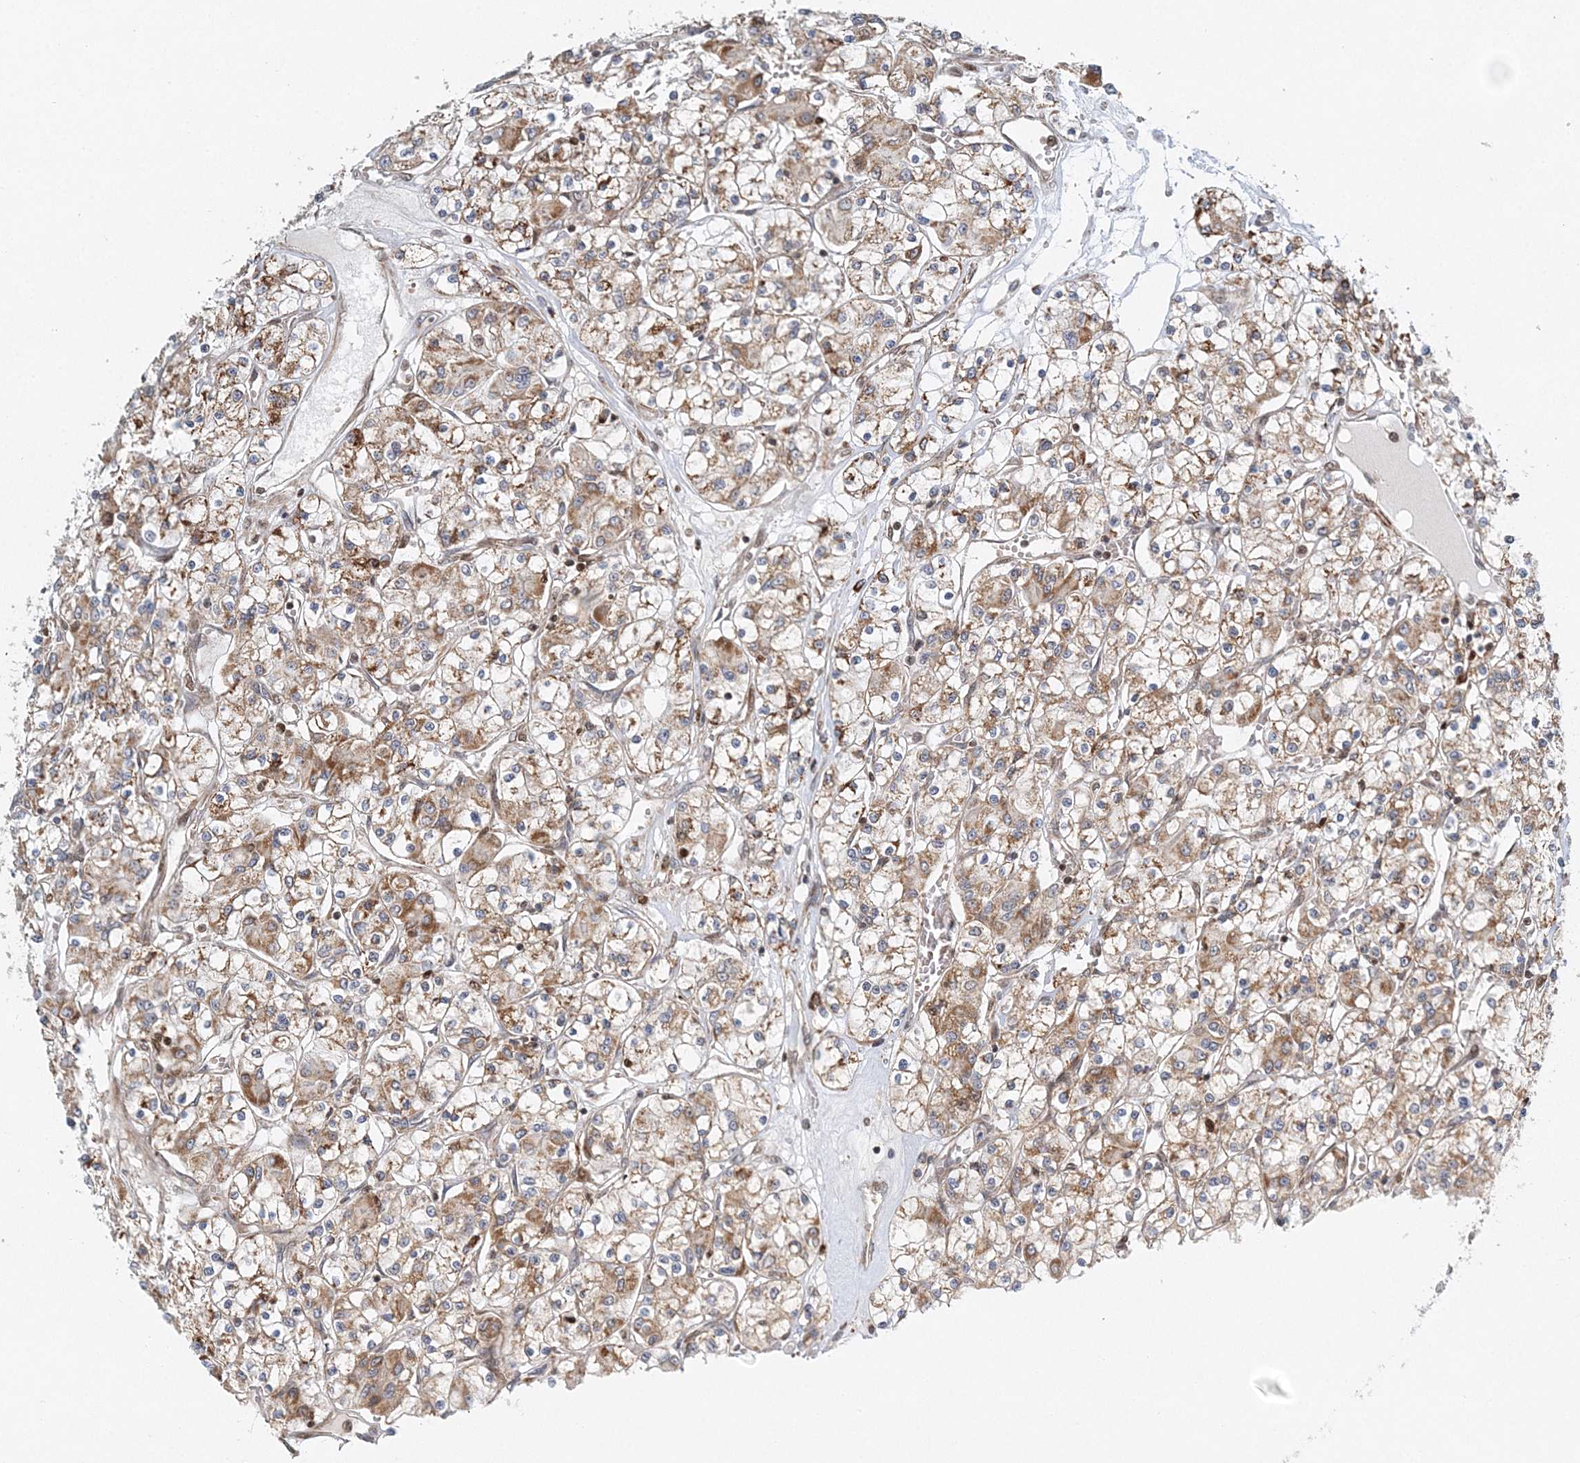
{"staining": {"intensity": "moderate", "quantity": ">75%", "location": "cytoplasmic/membranous"}, "tissue": "renal cancer", "cell_type": "Tumor cells", "image_type": "cancer", "snomed": [{"axis": "morphology", "description": "Adenocarcinoma, NOS"}, {"axis": "topography", "description": "Kidney"}], "caption": "Adenocarcinoma (renal) stained for a protein (brown) exhibits moderate cytoplasmic/membranous positive expression in approximately >75% of tumor cells.", "gene": "RAB11FIP2", "patient": {"sex": "female", "age": 59}}